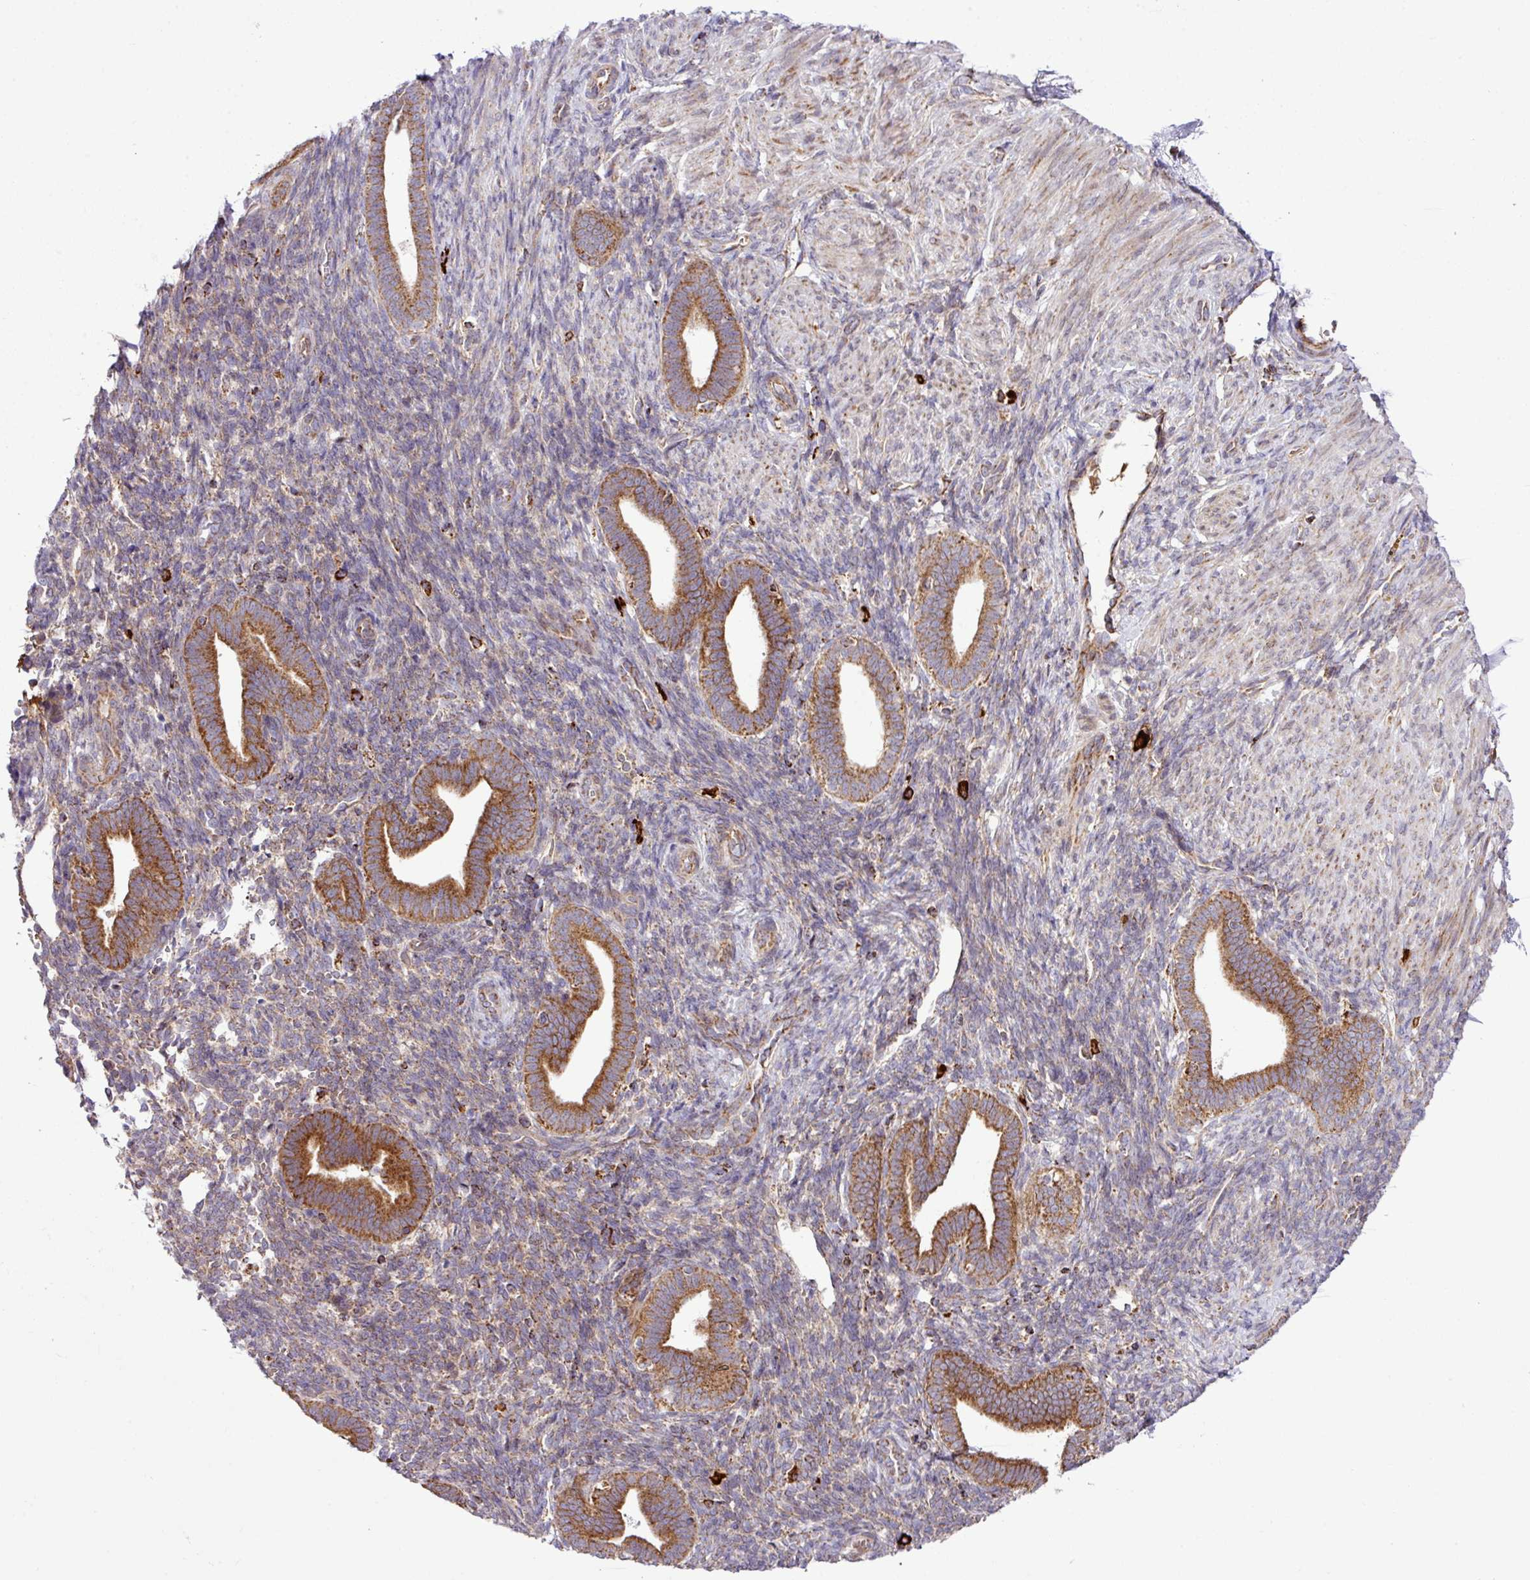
{"staining": {"intensity": "moderate", "quantity": "<25%", "location": "cytoplasmic/membranous"}, "tissue": "endometrium", "cell_type": "Cells in endometrial stroma", "image_type": "normal", "snomed": [{"axis": "morphology", "description": "Normal tissue, NOS"}, {"axis": "topography", "description": "Endometrium"}], "caption": "A micrograph showing moderate cytoplasmic/membranous staining in approximately <25% of cells in endometrial stroma in unremarkable endometrium, as visualized by brown immunohistochemical staining.", "gene": "ZNF569", "patient": {"sex": "female", "age": 34}}